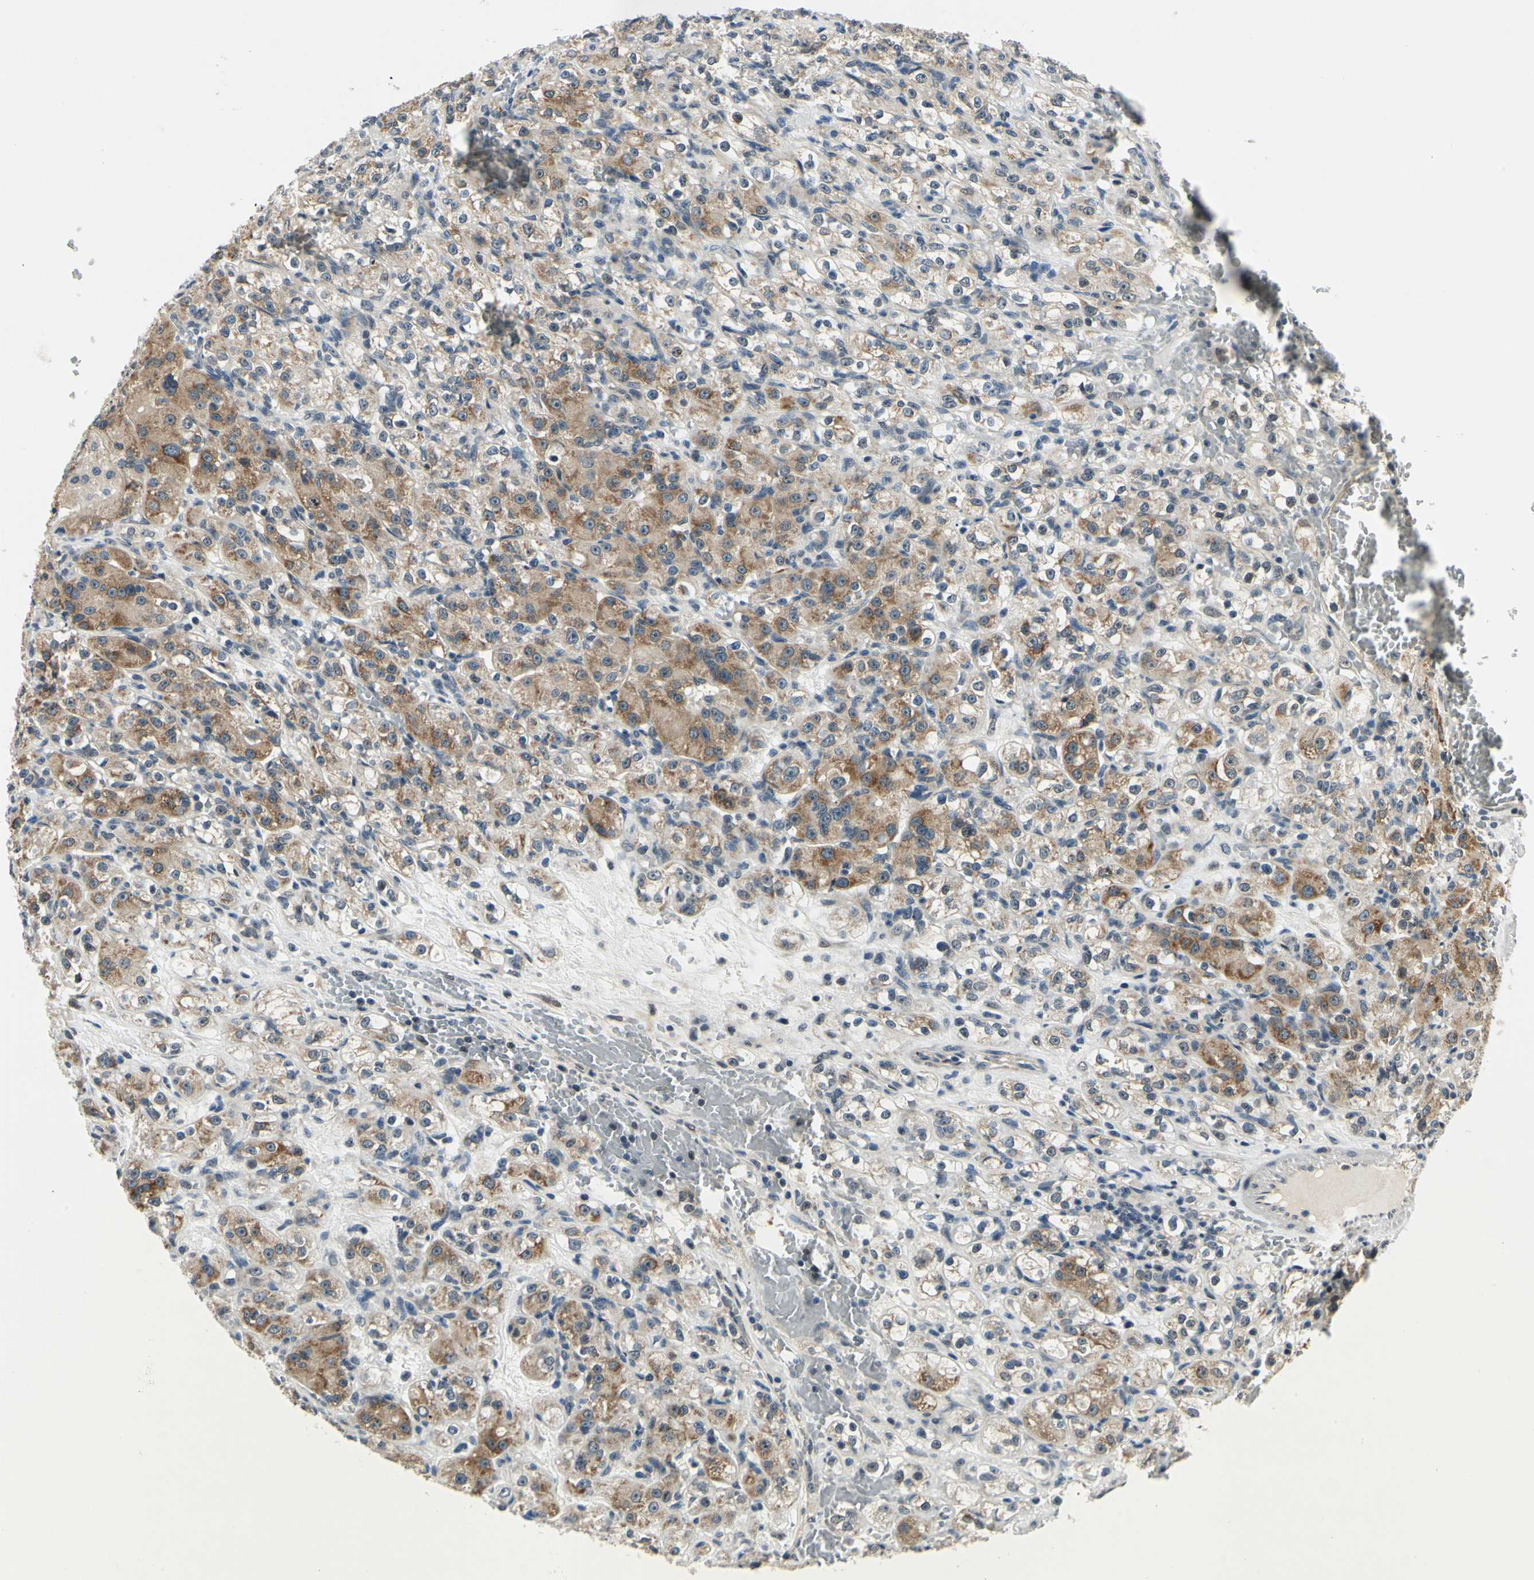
{"staining": {"intensity": "moderate", "quantity": "25%-75%", "location": "cytoplasmic/membranous"}, "tissue": "renal cancer", "cell_type": "Tumor cells", "image_type": "cancer", "snomed": [{"axis": "morphology", "description": "Normal tissue, NOS"}, {"axis": "morphology", "description": "Adenocarcinoma, NOS"}, {"axis": "topography", "description": "Kidney"}], "caption": "Protein staining demonstrates moderate cytoplasmic/membranous expression in about 25%-75% of tumor cells in renal adenocarcinoma. (DAB (3,3'-diaminobenzidine) IHC, brown staining for protein, blue staining for nuclei).", "gene": "PDK2", "patient": {"sex": "male", "age": 61}}